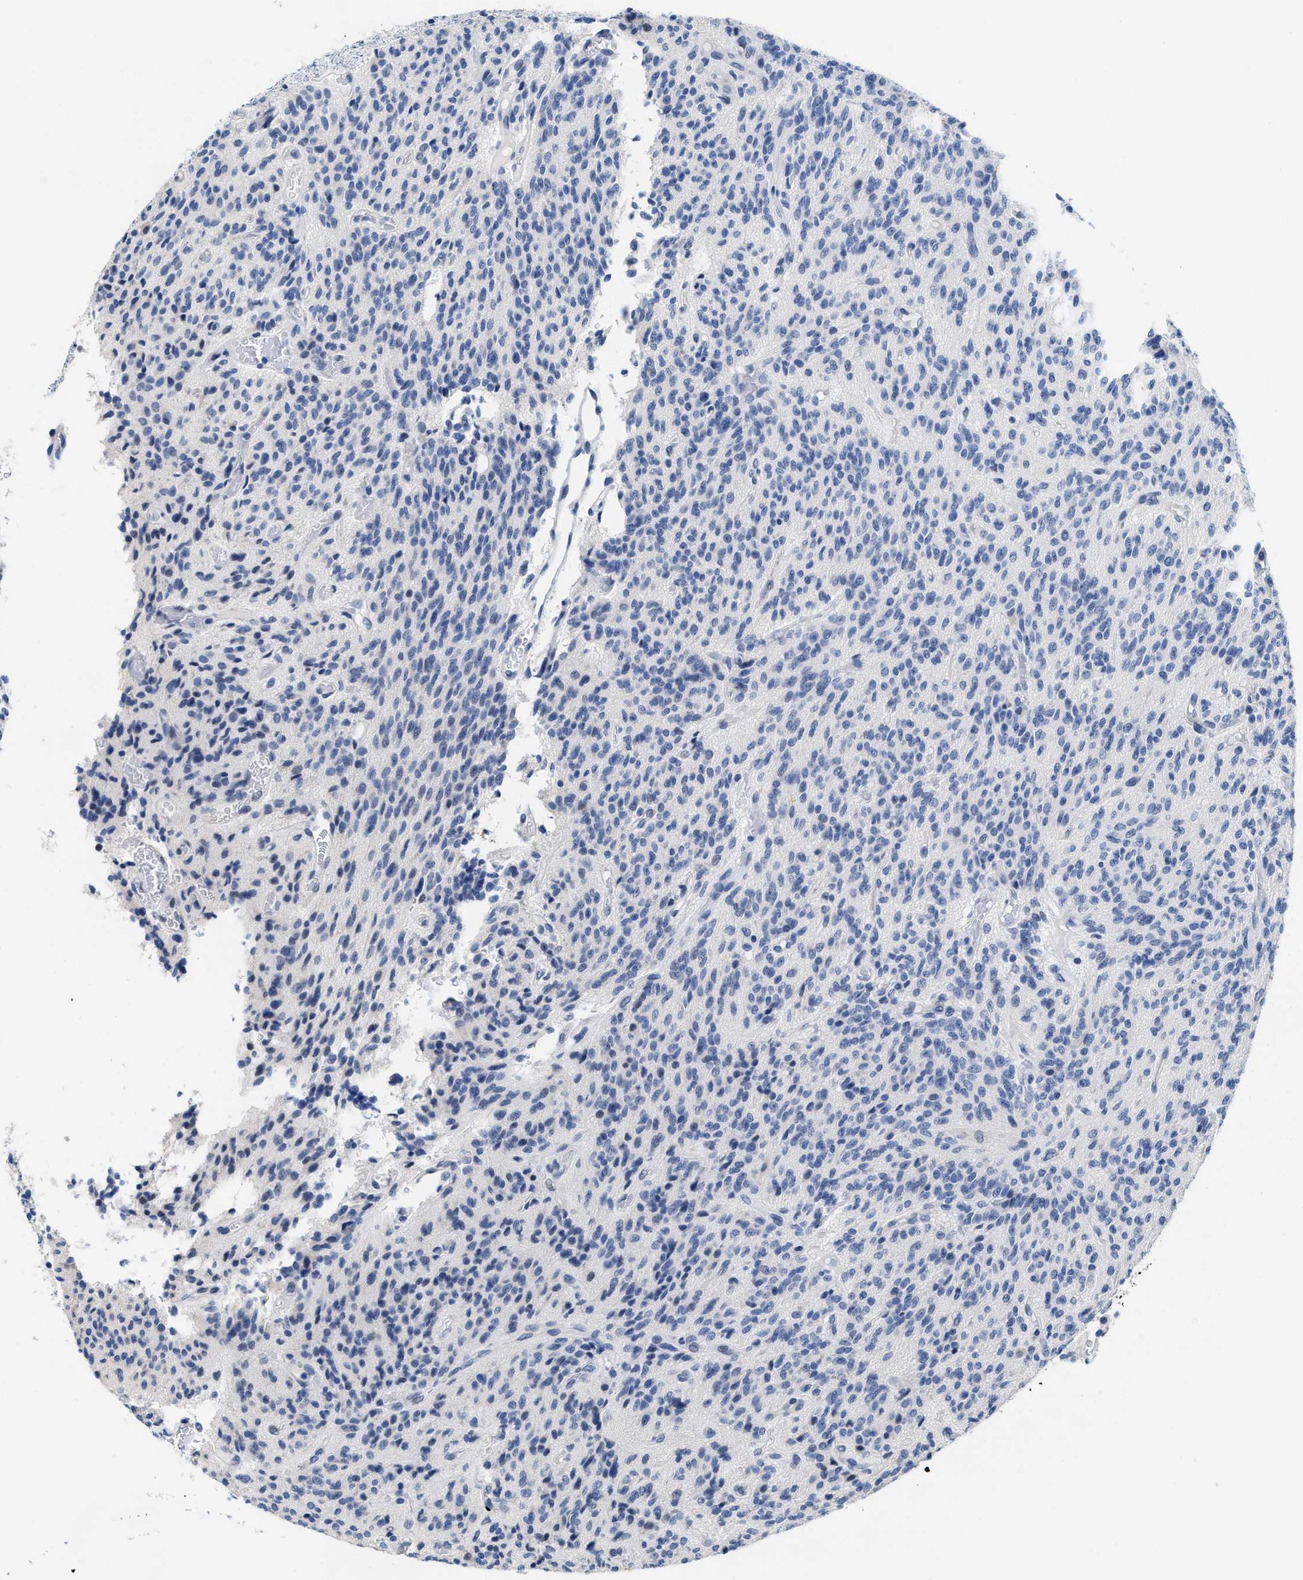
{"staining": {"intensity": "negative", "quantity": "none", "location": "none"}, "tissue": "glioma", "cell_type": "Tumor cells", "image_type": "cancer", "snomed": [{"axis": "morphology", "description": "Glioma, malignant, High grade"}, {"axis": "topography", "description": "Brain"}], "caption": "This histopathology image is of glioma stained with immunohistochemistry to label a protein in brown with the nuclei are counter-stained blue. There is no positivity in tumor cells.", "gene": "HOOK1", "patient": {"sex": "male", "age": 34}}